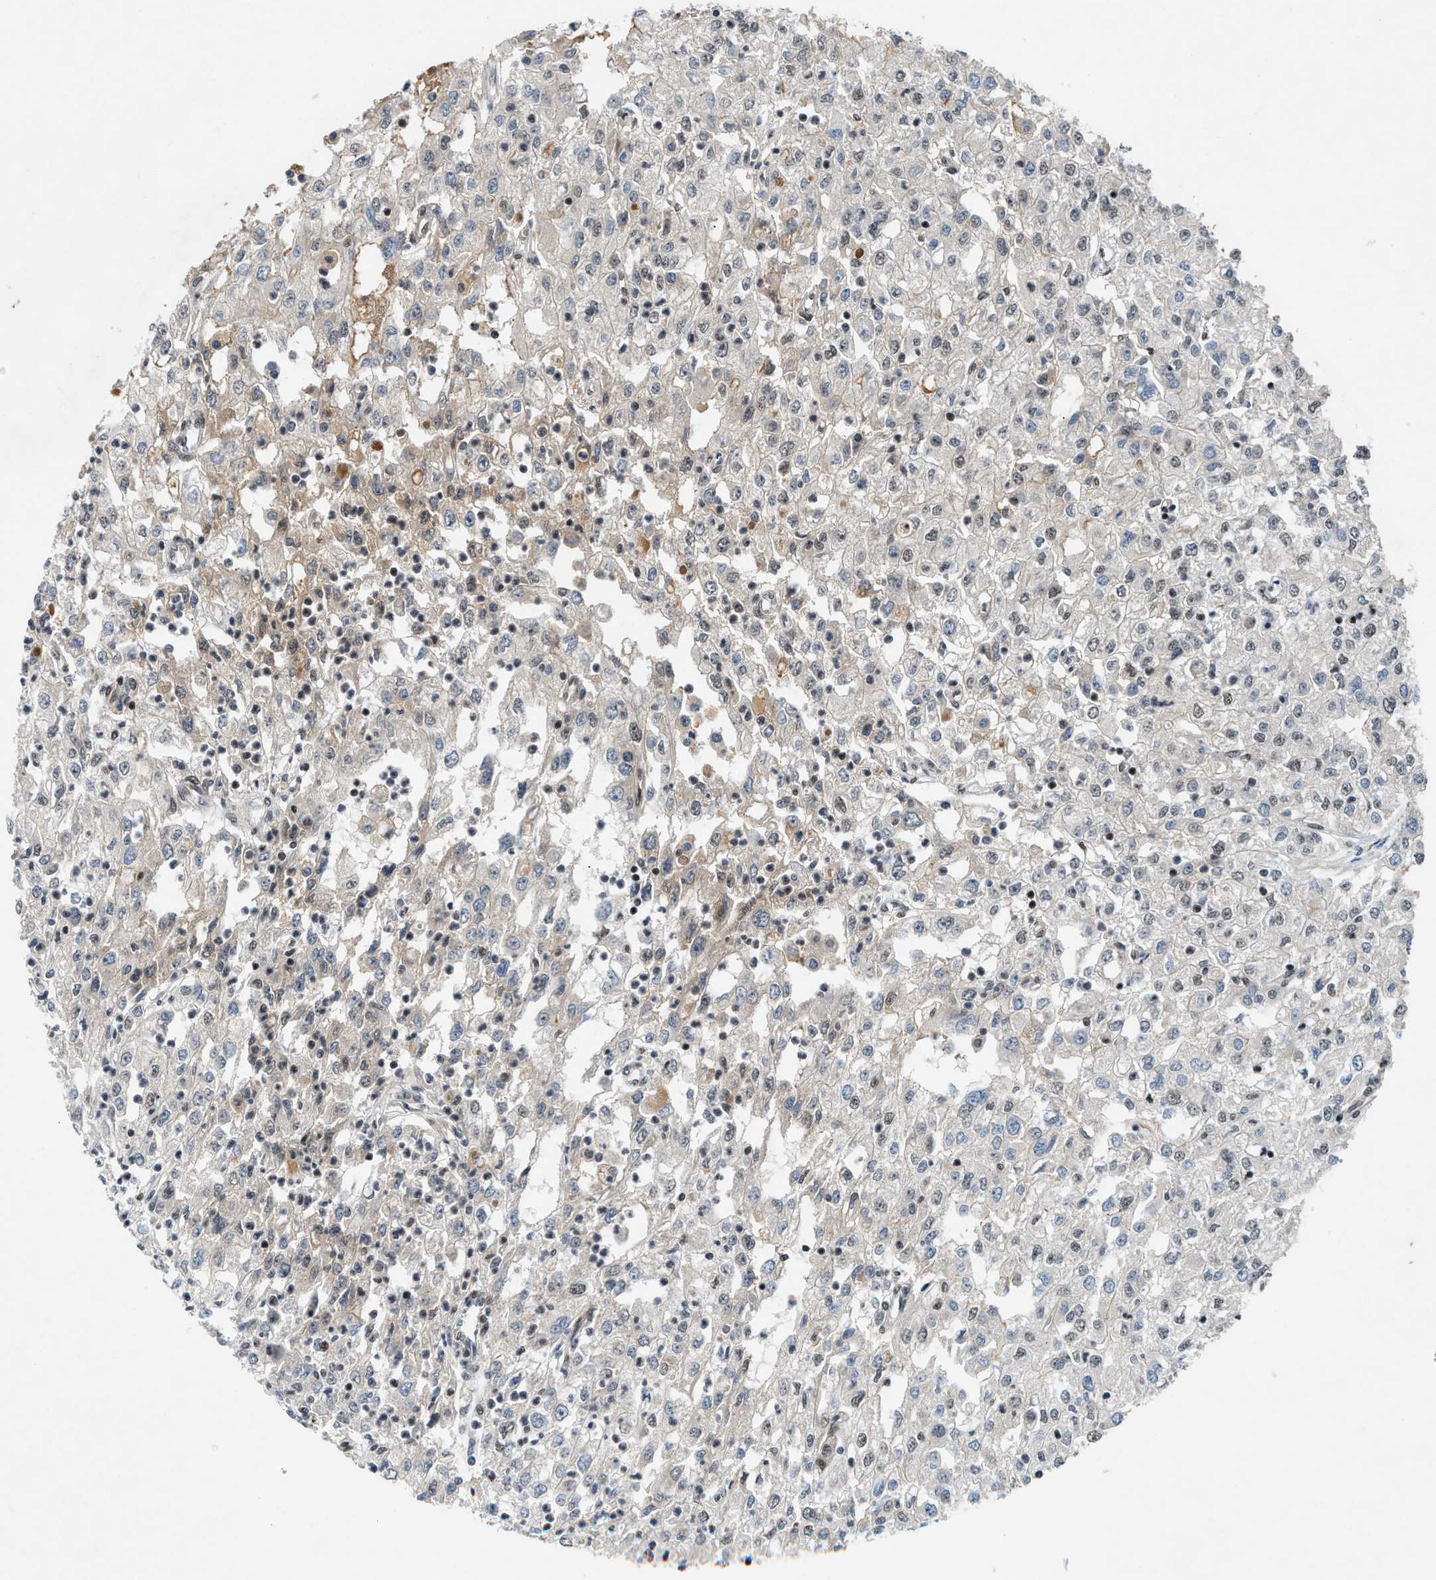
{"staining": {"intensity": "negative", "quantity": "none", "location": "none"}, "tissue": "renal cancer", "cell_type": "Tumor cells", "image_type": "cancer", "snomed": [{"axis": "morphology", "description": "Adenocarcinoma, NOS"}, {"axis": "topography", "description": "Kidney"}], "caption": "This is an IHC histopathology image of renal cancer. There is no positivity in tumor cells.", "gene": "NCOA1", "patient": {"sex": "female", "age": 54}}